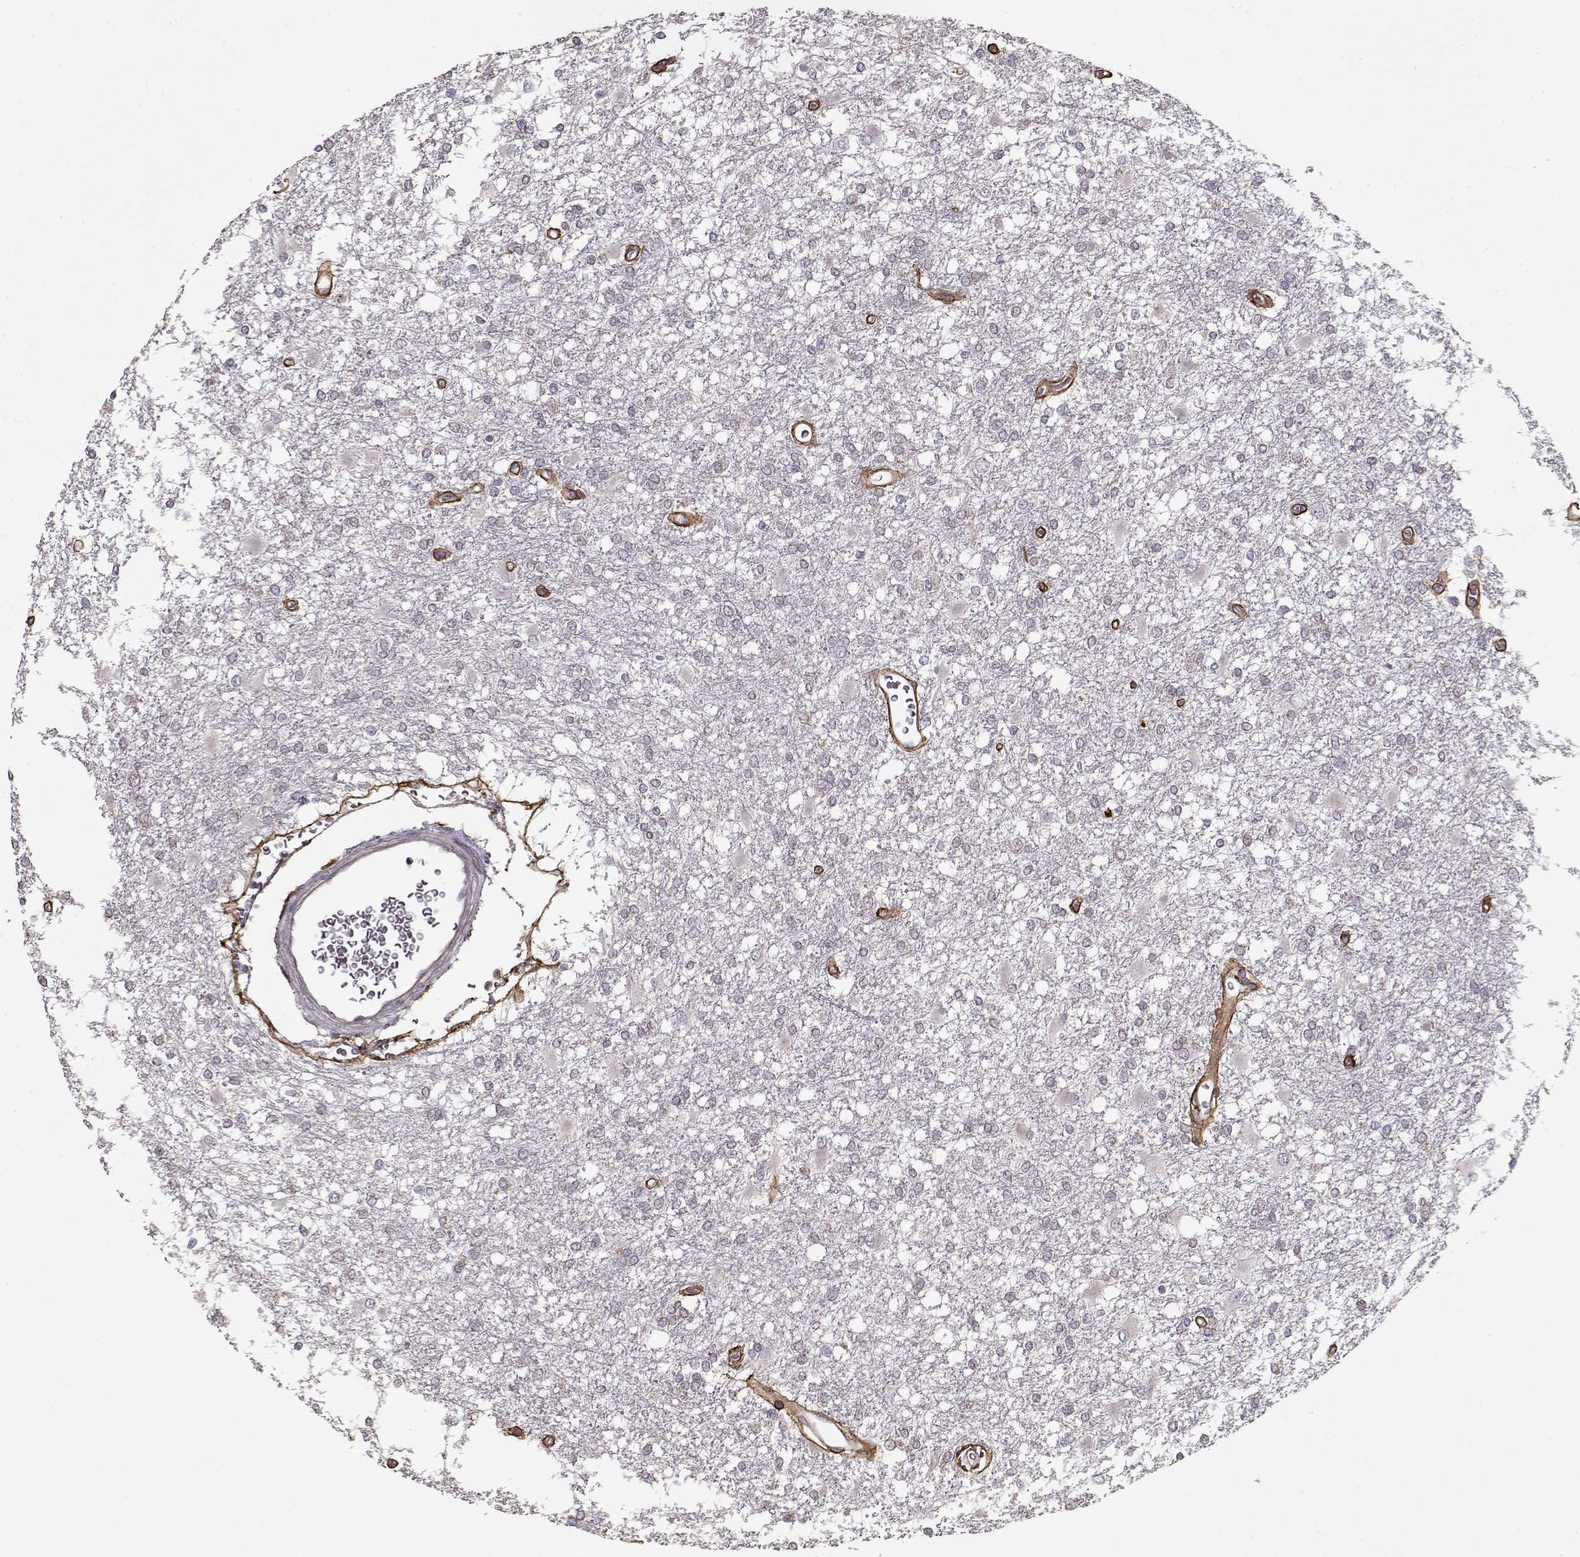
{"staining": {"intensity": "negative", "quantity": "none", "location": "none"}, "tissue": "glioma", "cell_type": "Tumor cells", "image_type": "cancer", "snomed": [{"axis": "morphology", "description": "Glioma, malignant, High grade"}, {"axis": "topography", "description": "Cerebral cortex"}], "caption": "A photomicrograph of human glioma is negative for staining in tumor cells.", "gene": "LAMA2", "patient": {"sex": "male", "age": 79}}